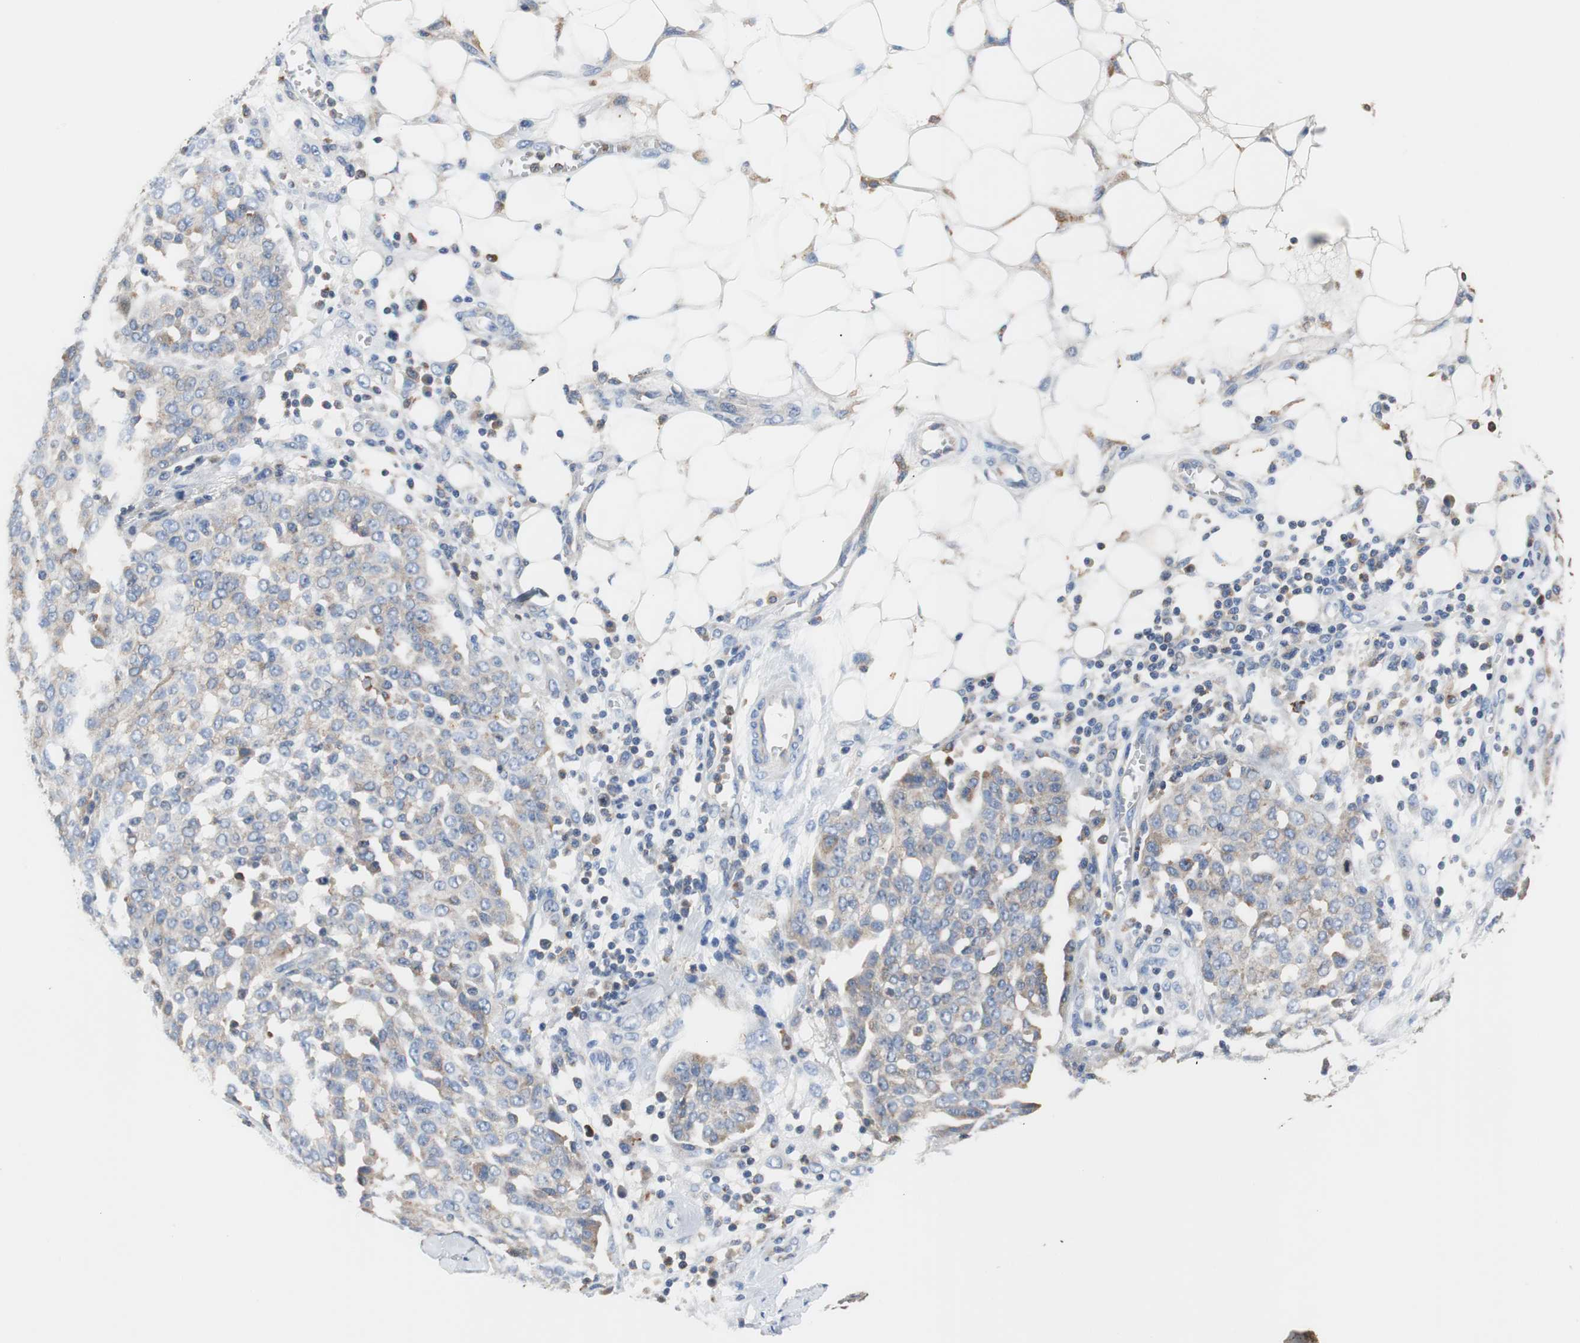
{"staining": {"intensity": "weak", "quantity": "25%-75%", "location": "cytoplasmic/membranous"}, "tissue": "ovarian cancer", "cell_type": "Tumor cells", "image_type": "cancer", "snomed": [{"axis": "morphology", "description": "Cystadenocarcinoma, serous, NOS"}, {"axis": "topography", "description": "Soft tissue"}, {"axis": "topography", "description": "Ovary"}], "caption": "Protein expression analysis of serous cystadenocarcinoma (ovarian) reveals weak cytoplasmic/membranous staining in about 25%-75% of tumor cells.", "gene": "VAMP8", "patient": {"sex": "female", "age": 57}}